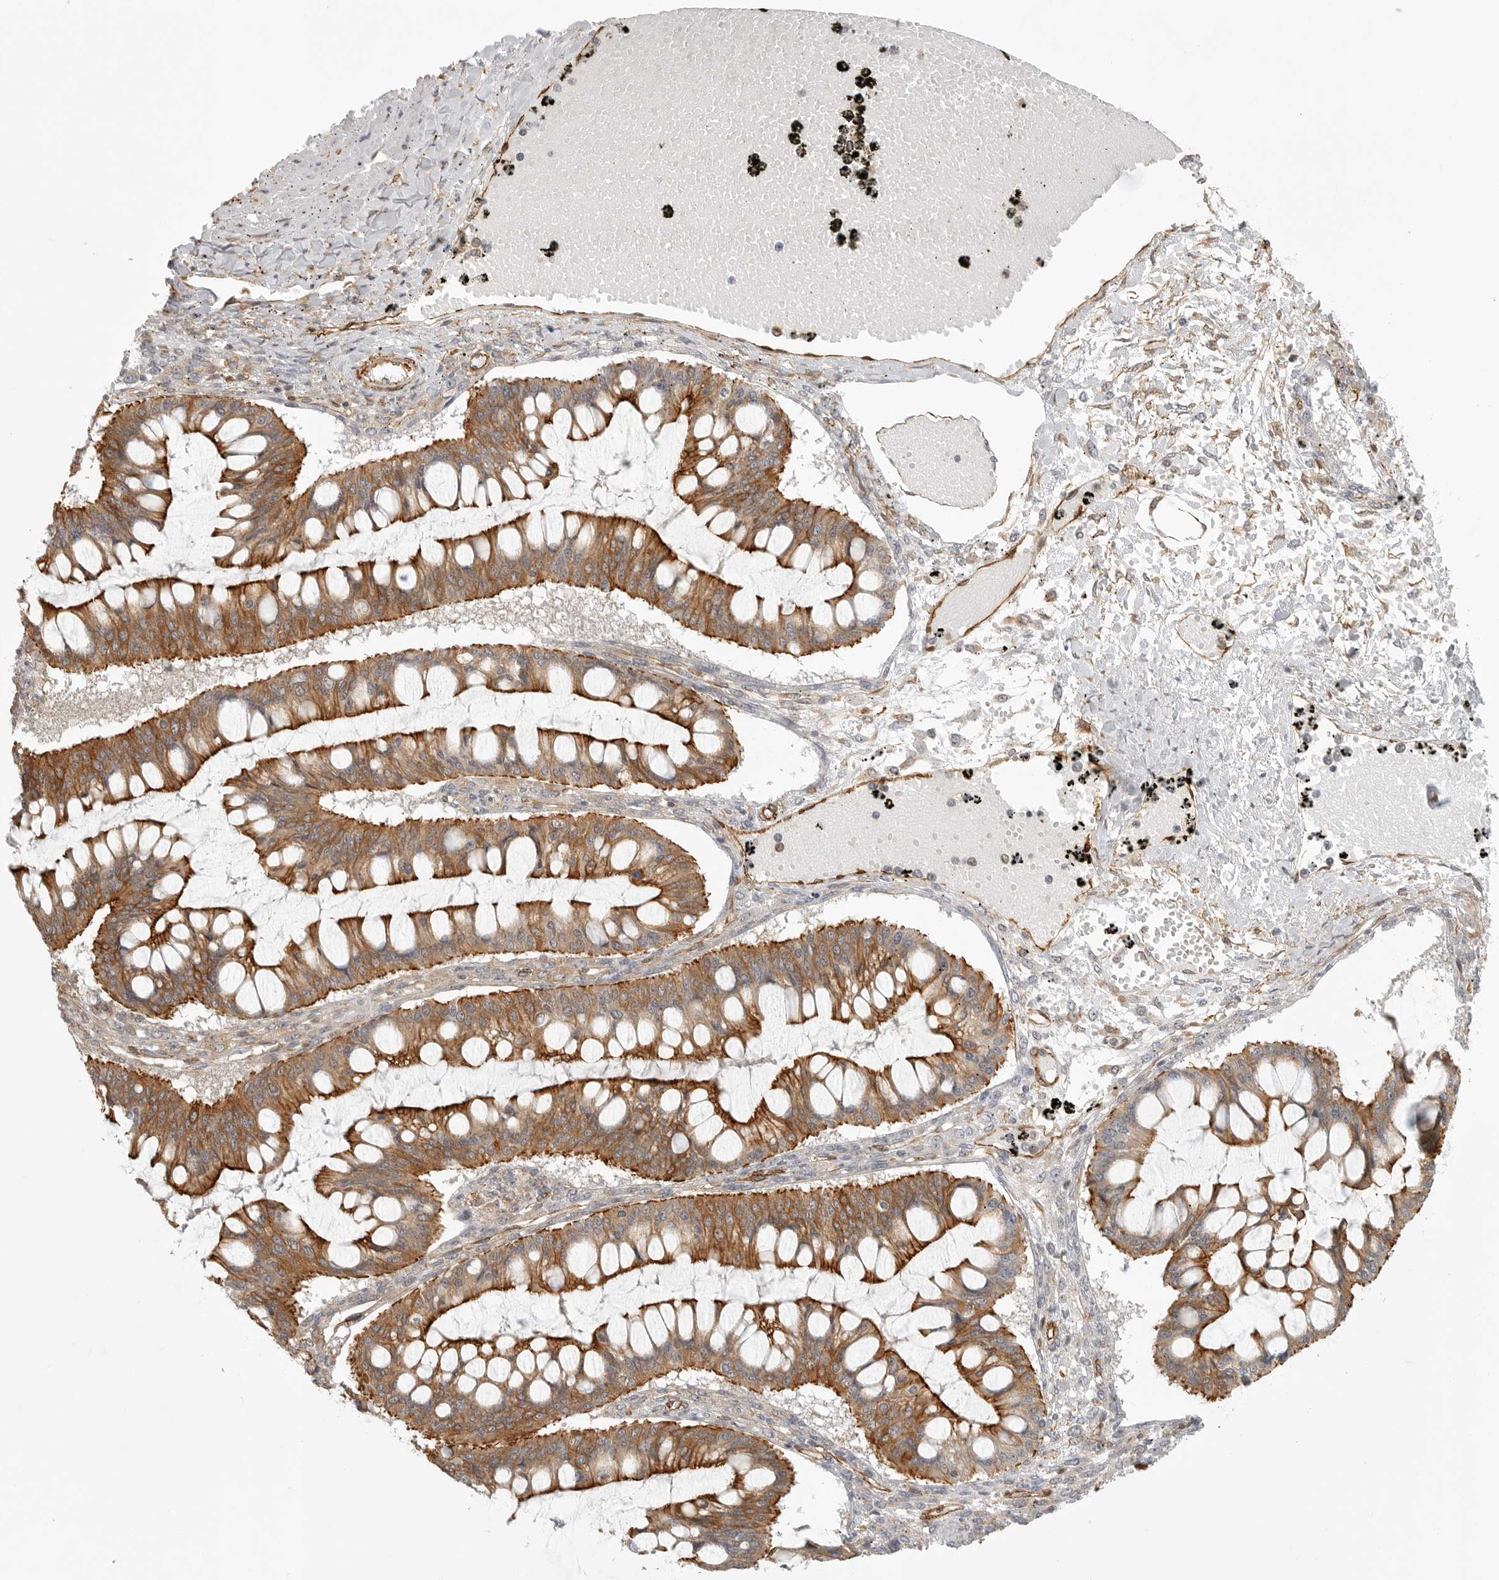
{"staining": {"intensity": "moderate", "quantity": ">75%", "location": "cytoplasmic/membranous"}, "tissue": "ovarian cancer", "cell_type": "Tumor cells", "image_type": "cancer", "snomed": [{"axis": "morphology", "description": "Cystadenocarcinoma, mucinous, NOS"}, {"axis": "topography", "description": "Ovary"}], "caption": "IHC of ovarian cancer demonstrates medium levels of moderate cytoplasmic/membranous staining in approximately >75% of tumor cells.", "gene": "ATOH7", "patient": {"sex": "female", "age": 73}}